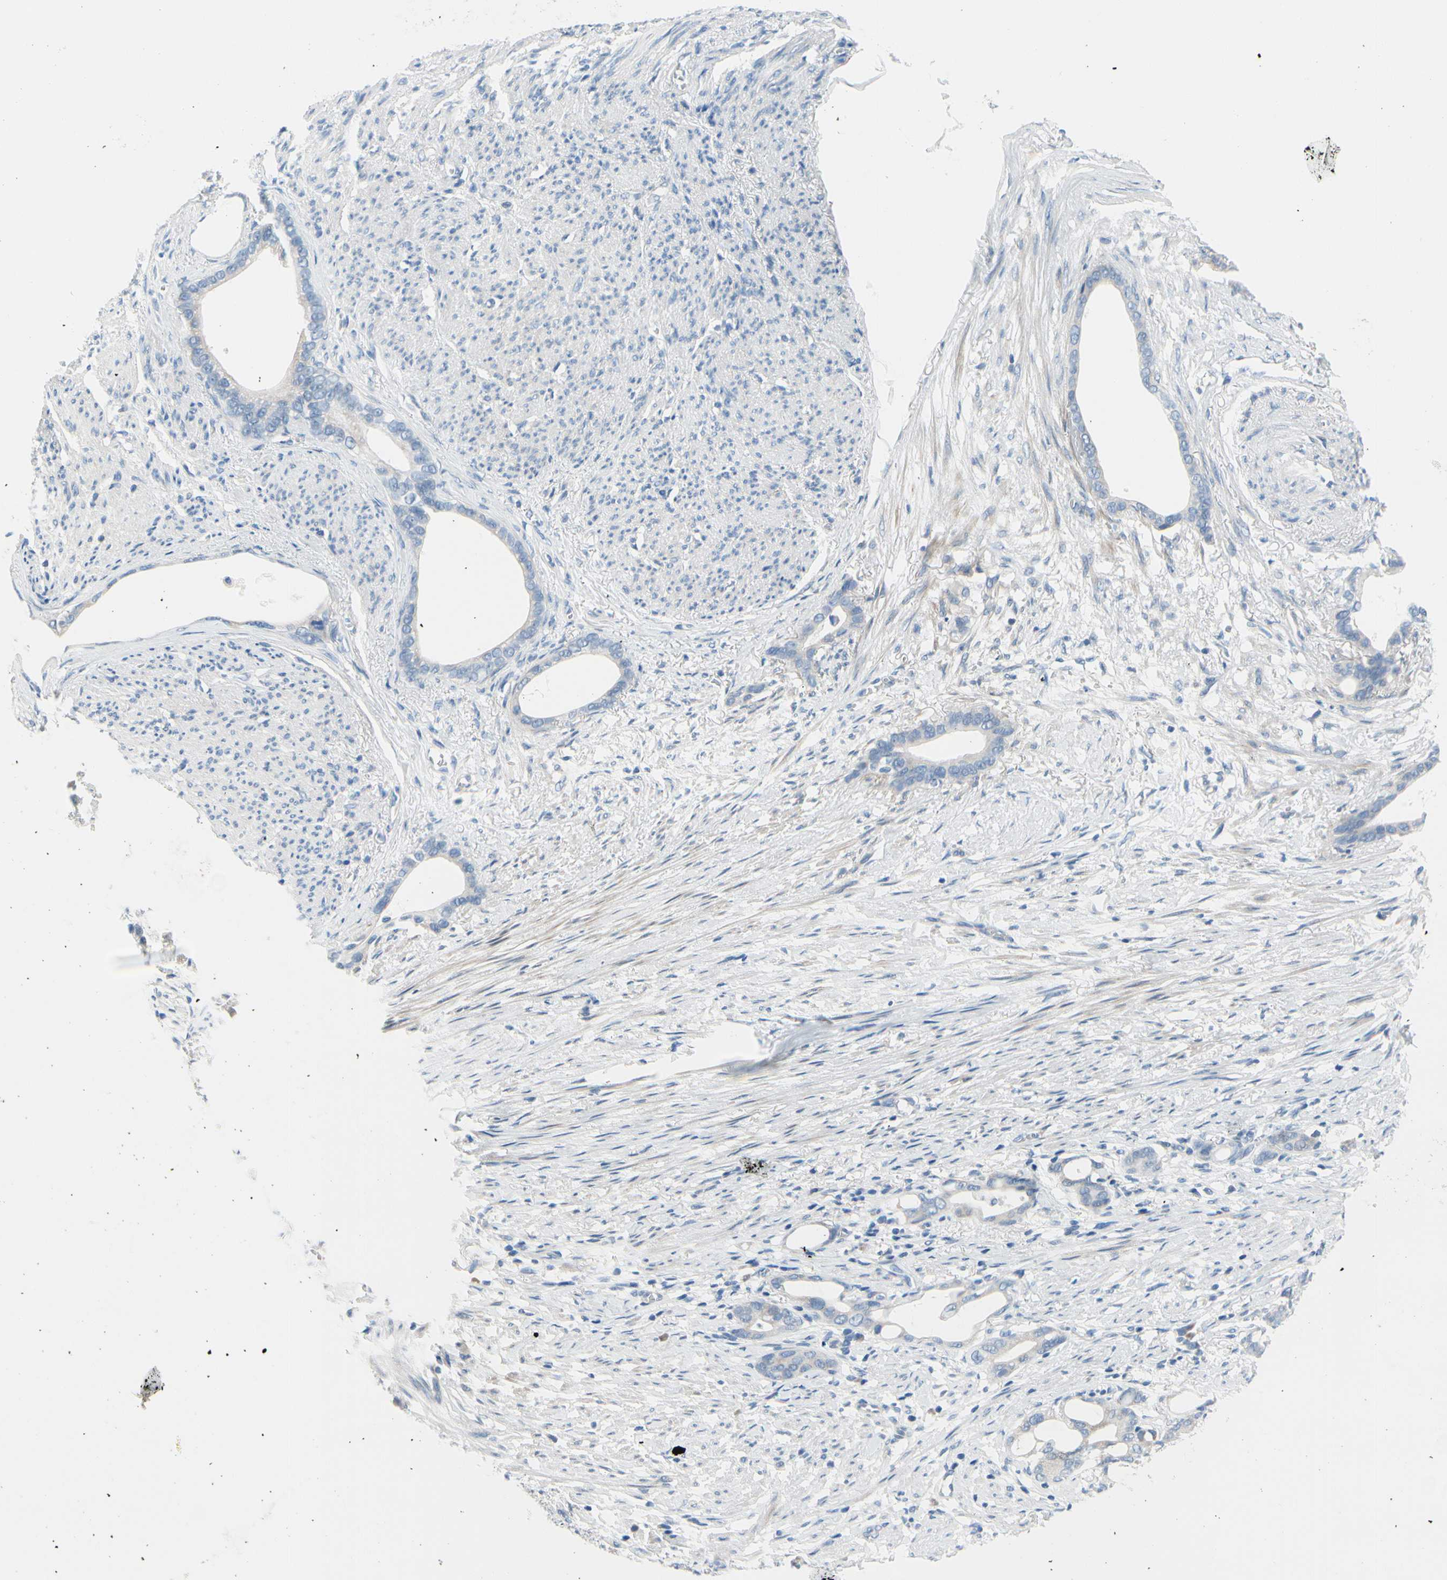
{"staining": {"intensity": "negative", "quantity": "none", "location": "none"}, "tissue": "stomach cancer", "cell_type": "Tumor cells", "image_type": "cancer", "snomed": [{"axis": "morphology", "description": "Adenocarcinoma, NOS"}, {"axis": "topography", "description": "Stomach"}], "caption": "Protein analysis of stomach cancer exhibits no significant positivity in tumor cells. (DAB IHC, high magnification).", "gene": "FCER2", "patient": {"sex": "female", "age": 75}}